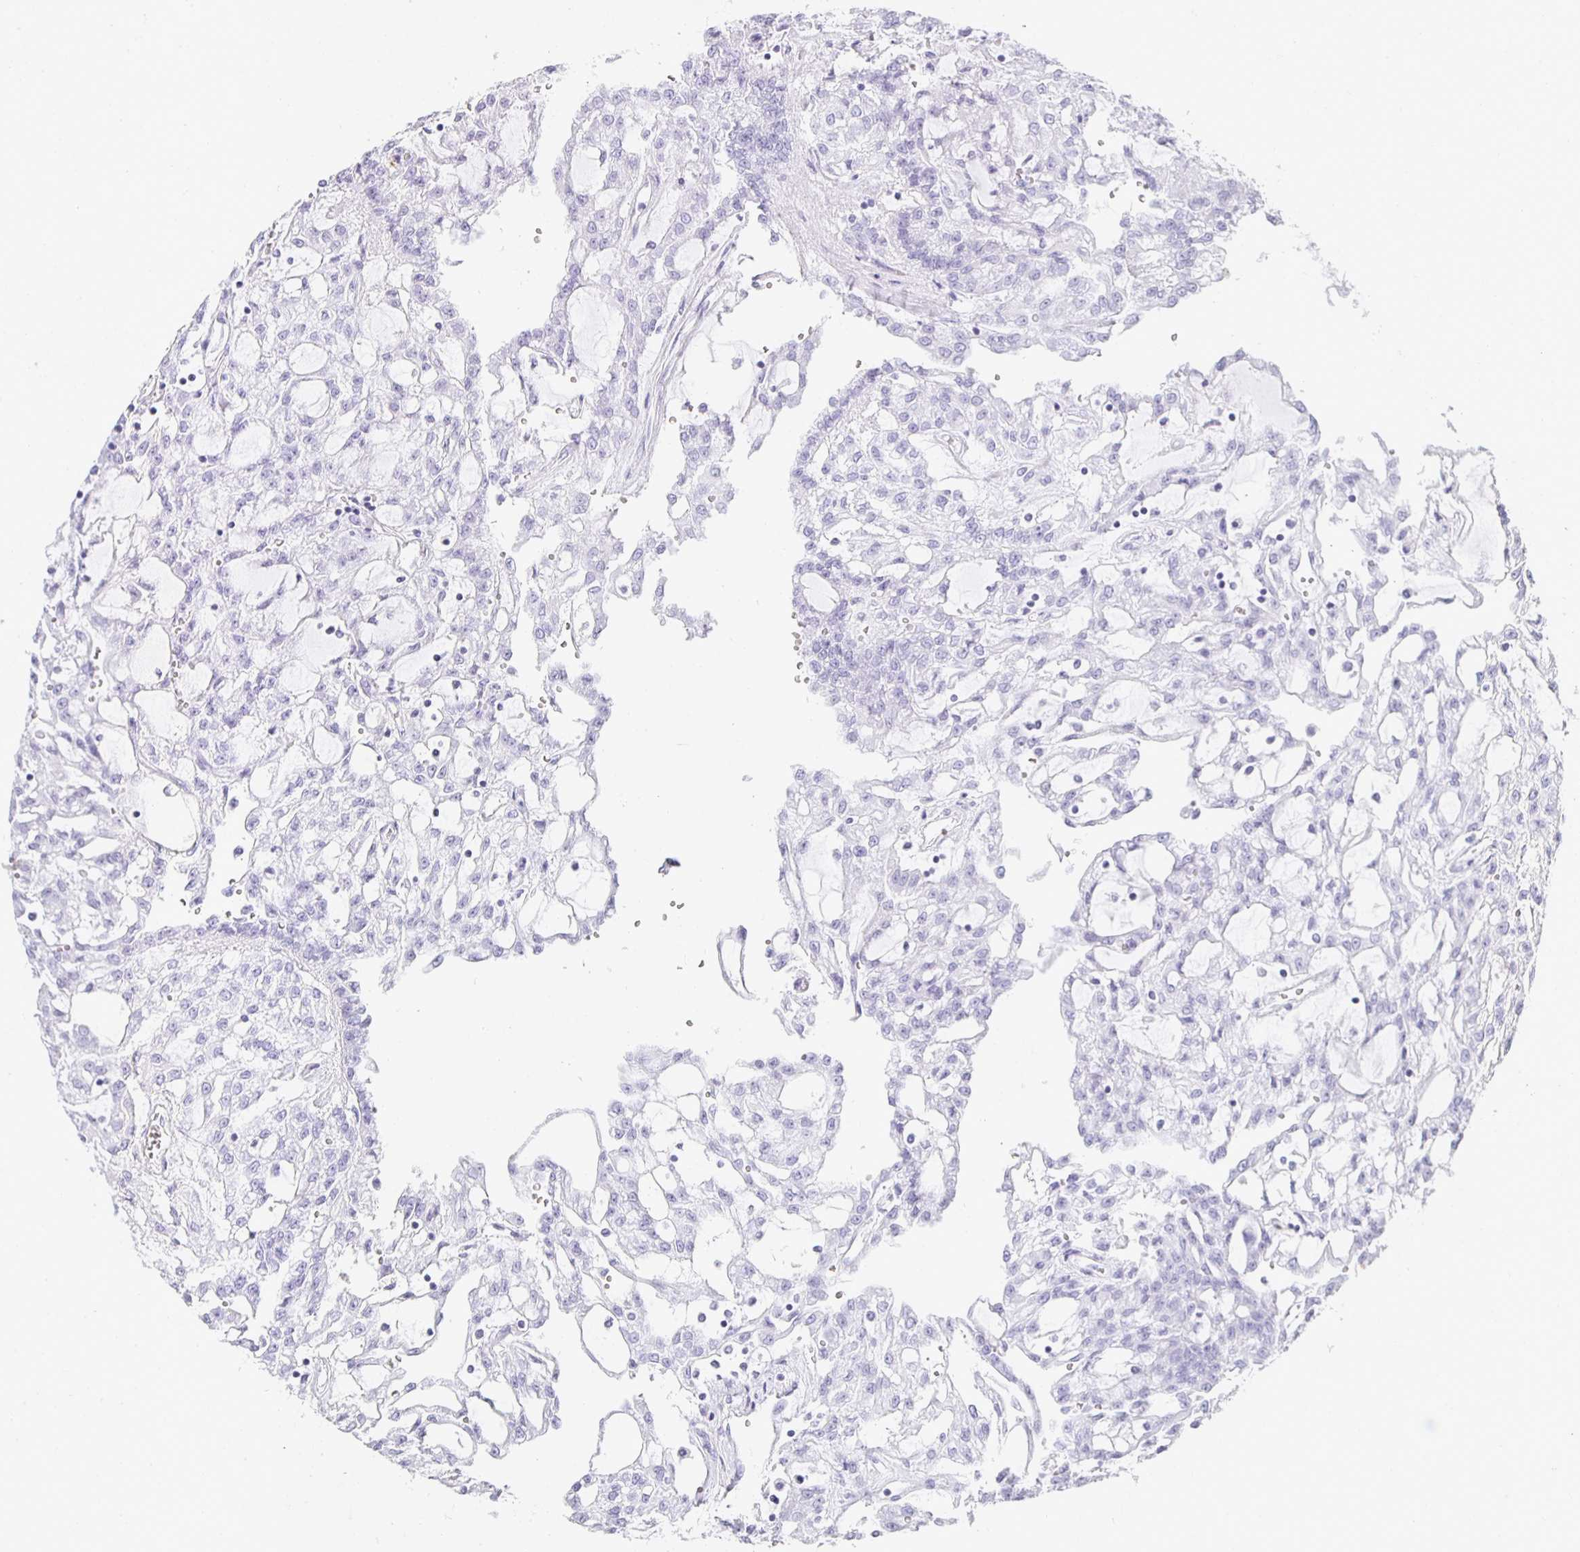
{"staining": {"intensity": "negative", "quantity": "none", "location": "none"}, "tissue": "renal cancer", "cell_type": "Tumor cells", "image_type": "cancer", "snomed": [{"axis": "morphology", "description": "Adenocarcinoma, NOS"}, {"axis": "topography", "description": "Kidney"}], "caption": "Immunohistochemical staining of human renal cancer shows no significant positivity in tumor cells.", "gene": "TPSD1", "patient": {"sex": "male", "age": 63}}